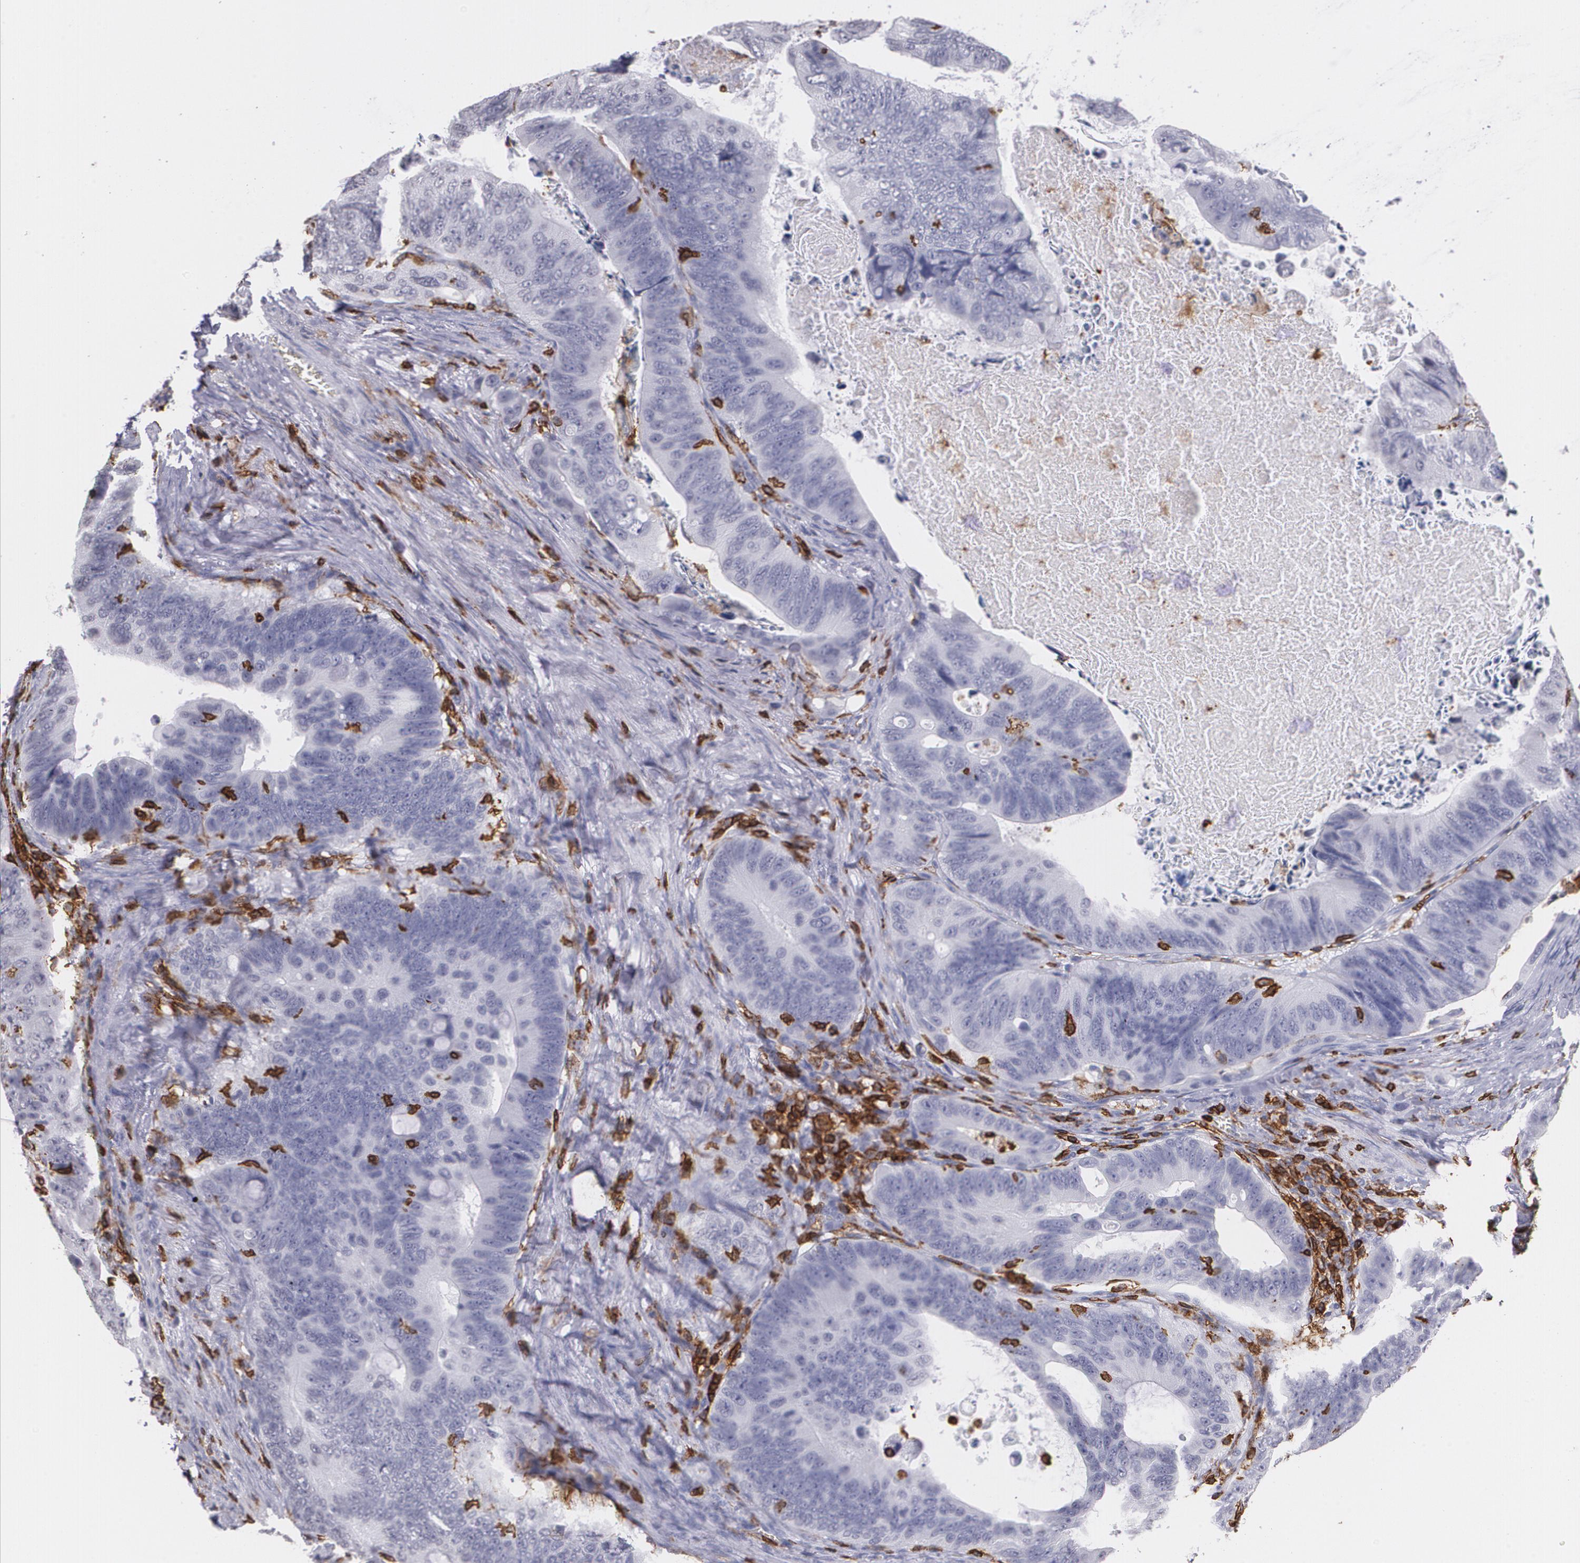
{"staining": {"intensity": "negative", "quantity": "none", "location": "none"}, "tissue": "colorectal cancer", "cell_type": "Tumor cells", "image_type": "cancer", "snomed": [{"axis": "morphology", "description": "Adenocarcinoma, NOS"}, {"axis": "topography", "description": "Colon"}], "caption": "There is no significant staining in tumor cells of adenocarcinoma (colorectal). (Brightfield microscopy of DAB immunohistochemistry at high magnification).", "gene": "PTPRC", "patient": {"sex": "female", "age": 55}}